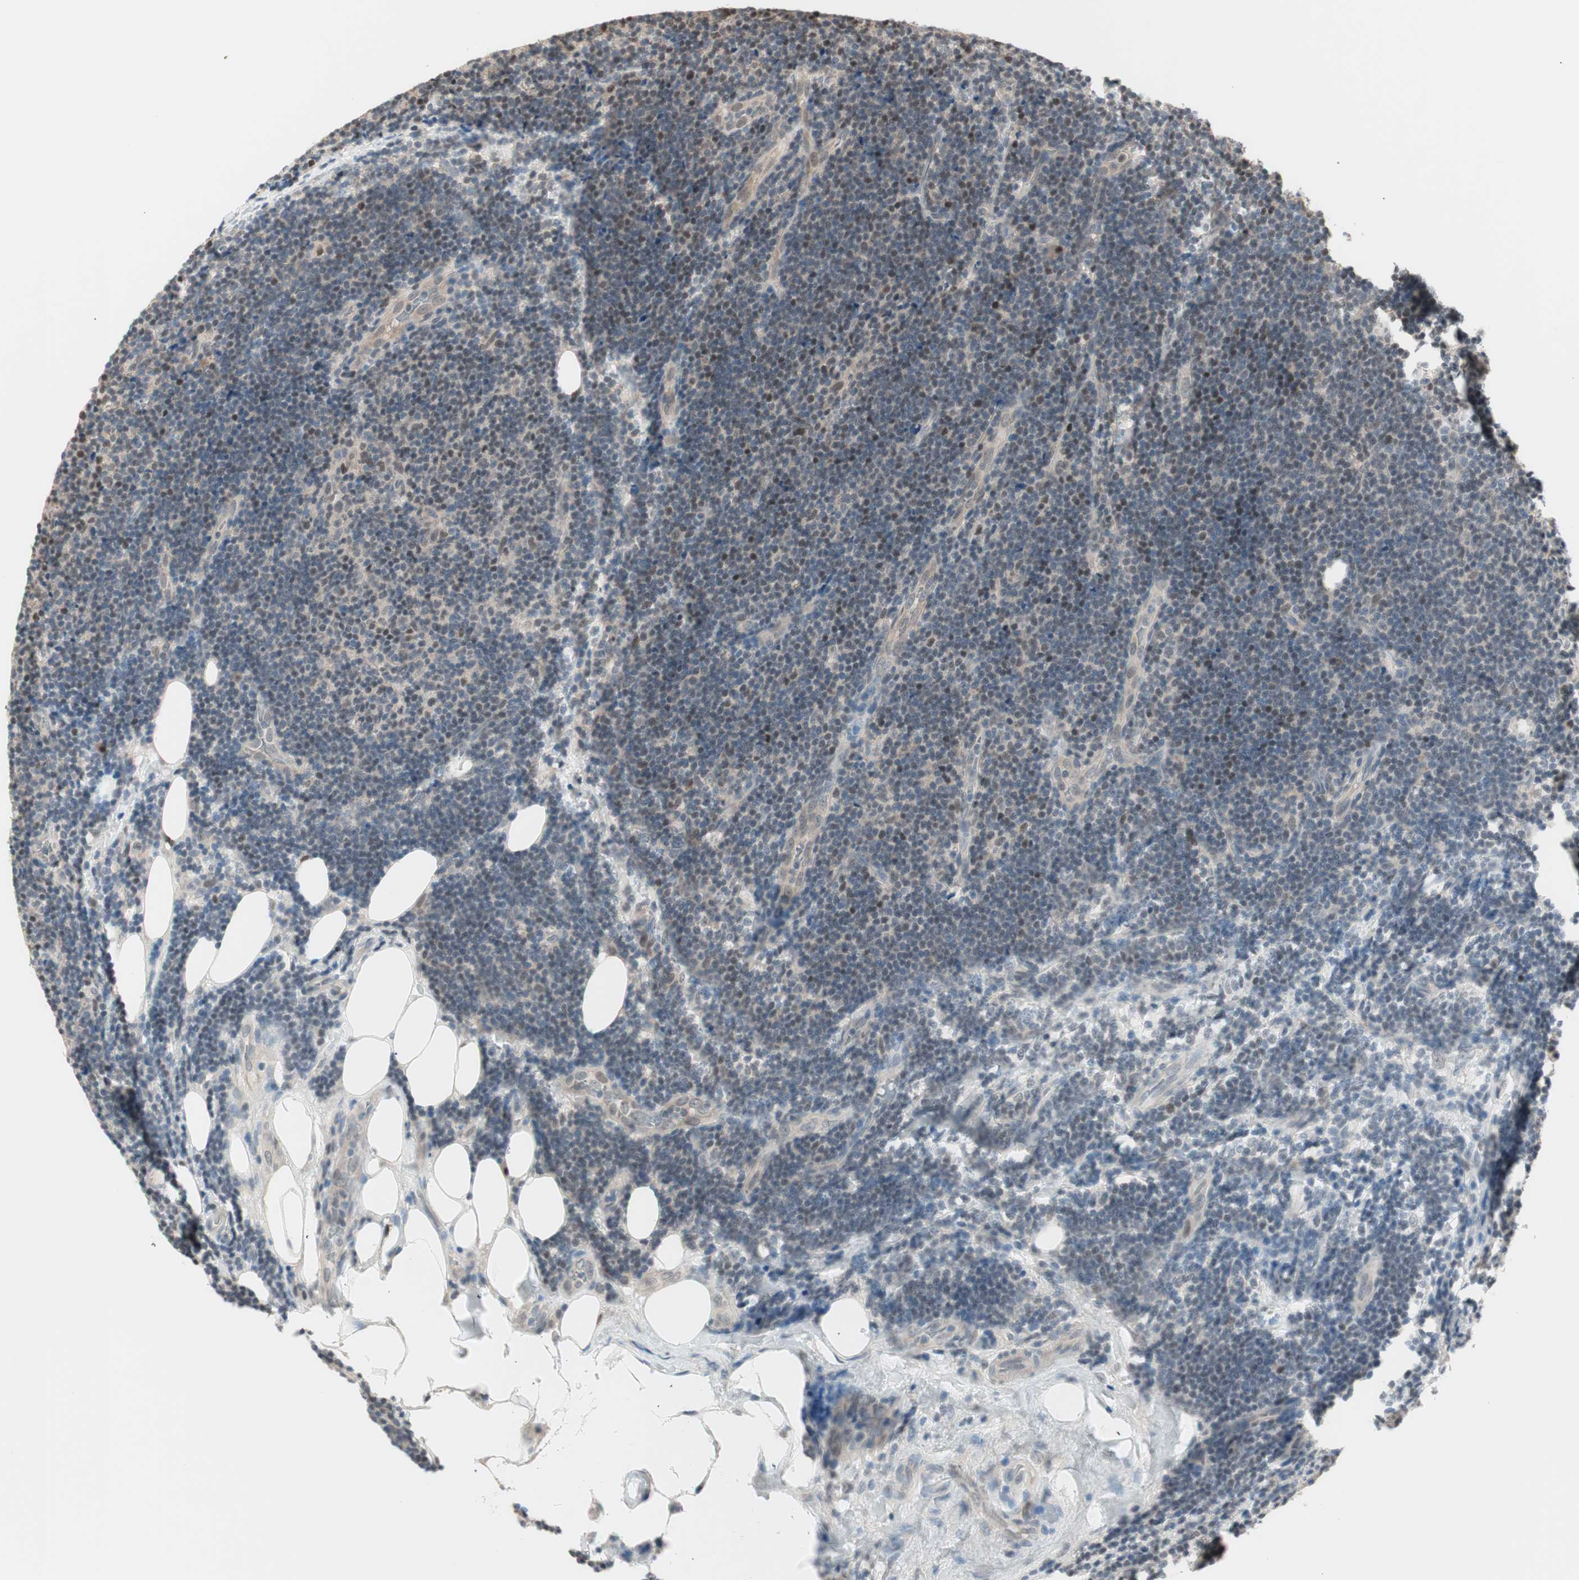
{"staining": {"intensity": "moderate", "quantity": "25%-75%", "location": "nuclear"}, "tissue": "lymphoma", "cell_type": "Tumor cells", "image_type": "cancer", "snomed": [{"axis": "morphology", "description": "Malignant lymphoma, non-Hodgkin's type, Low grade"}, {"axis": "topography", "description": "Lymph node"}], "caption": "Immunohistochemistry (IHC) histopathology image of neoplastic tissue: lymphoma stained using IHC displays medium levels of moderate protein expression localized specifically in the nuclear of tumor cells, appearing as a nuclear brown color.", "gene": "LONP2", "patient": {"sex": "male", "age": 83}}